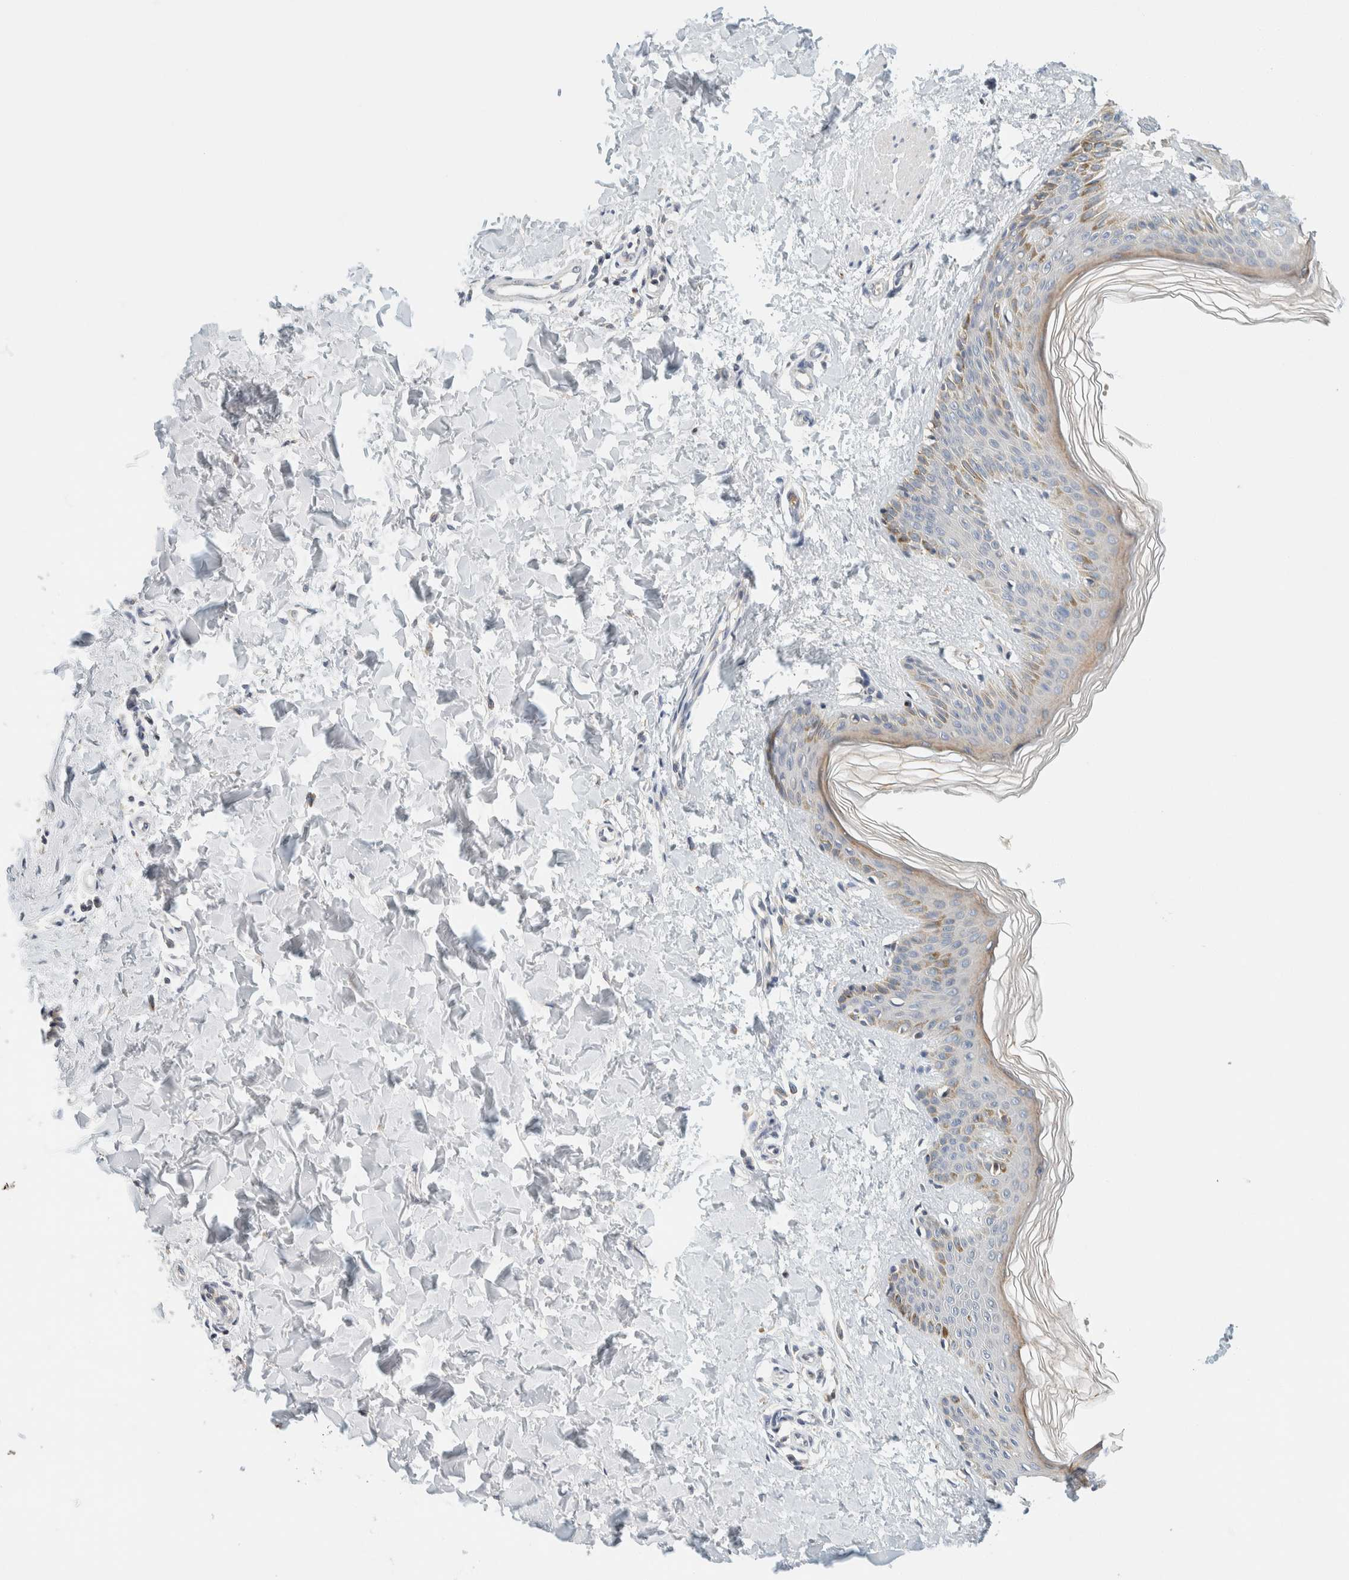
{"staining": {"intensity": "negative", "quantity": "none", "location": "none"}, "tissue": "skin", "cell_type": "Fibroblasts", "image_type": "normal", "snomed": [{"axis": "morphology", "description": "Normal tissue, NOS"}, {"axis": "morphology", "description": "Neoplasm, benign, NOS"}, {"axis": "topography", "description": "Skin"}, {"axis": "topography", "description": "Soft tissue"}], "caption": "Immunohistochemistry photomicrograph of benign skin stained for a protein (brown), which displays no expression in fibroblasts. (DAB (3,3'-diaminobenzidine) IHC visualized using brightfield microscopy, high magnification).", "gene": "SUMF2", "patient": {"sex": "male", "age": 26}}